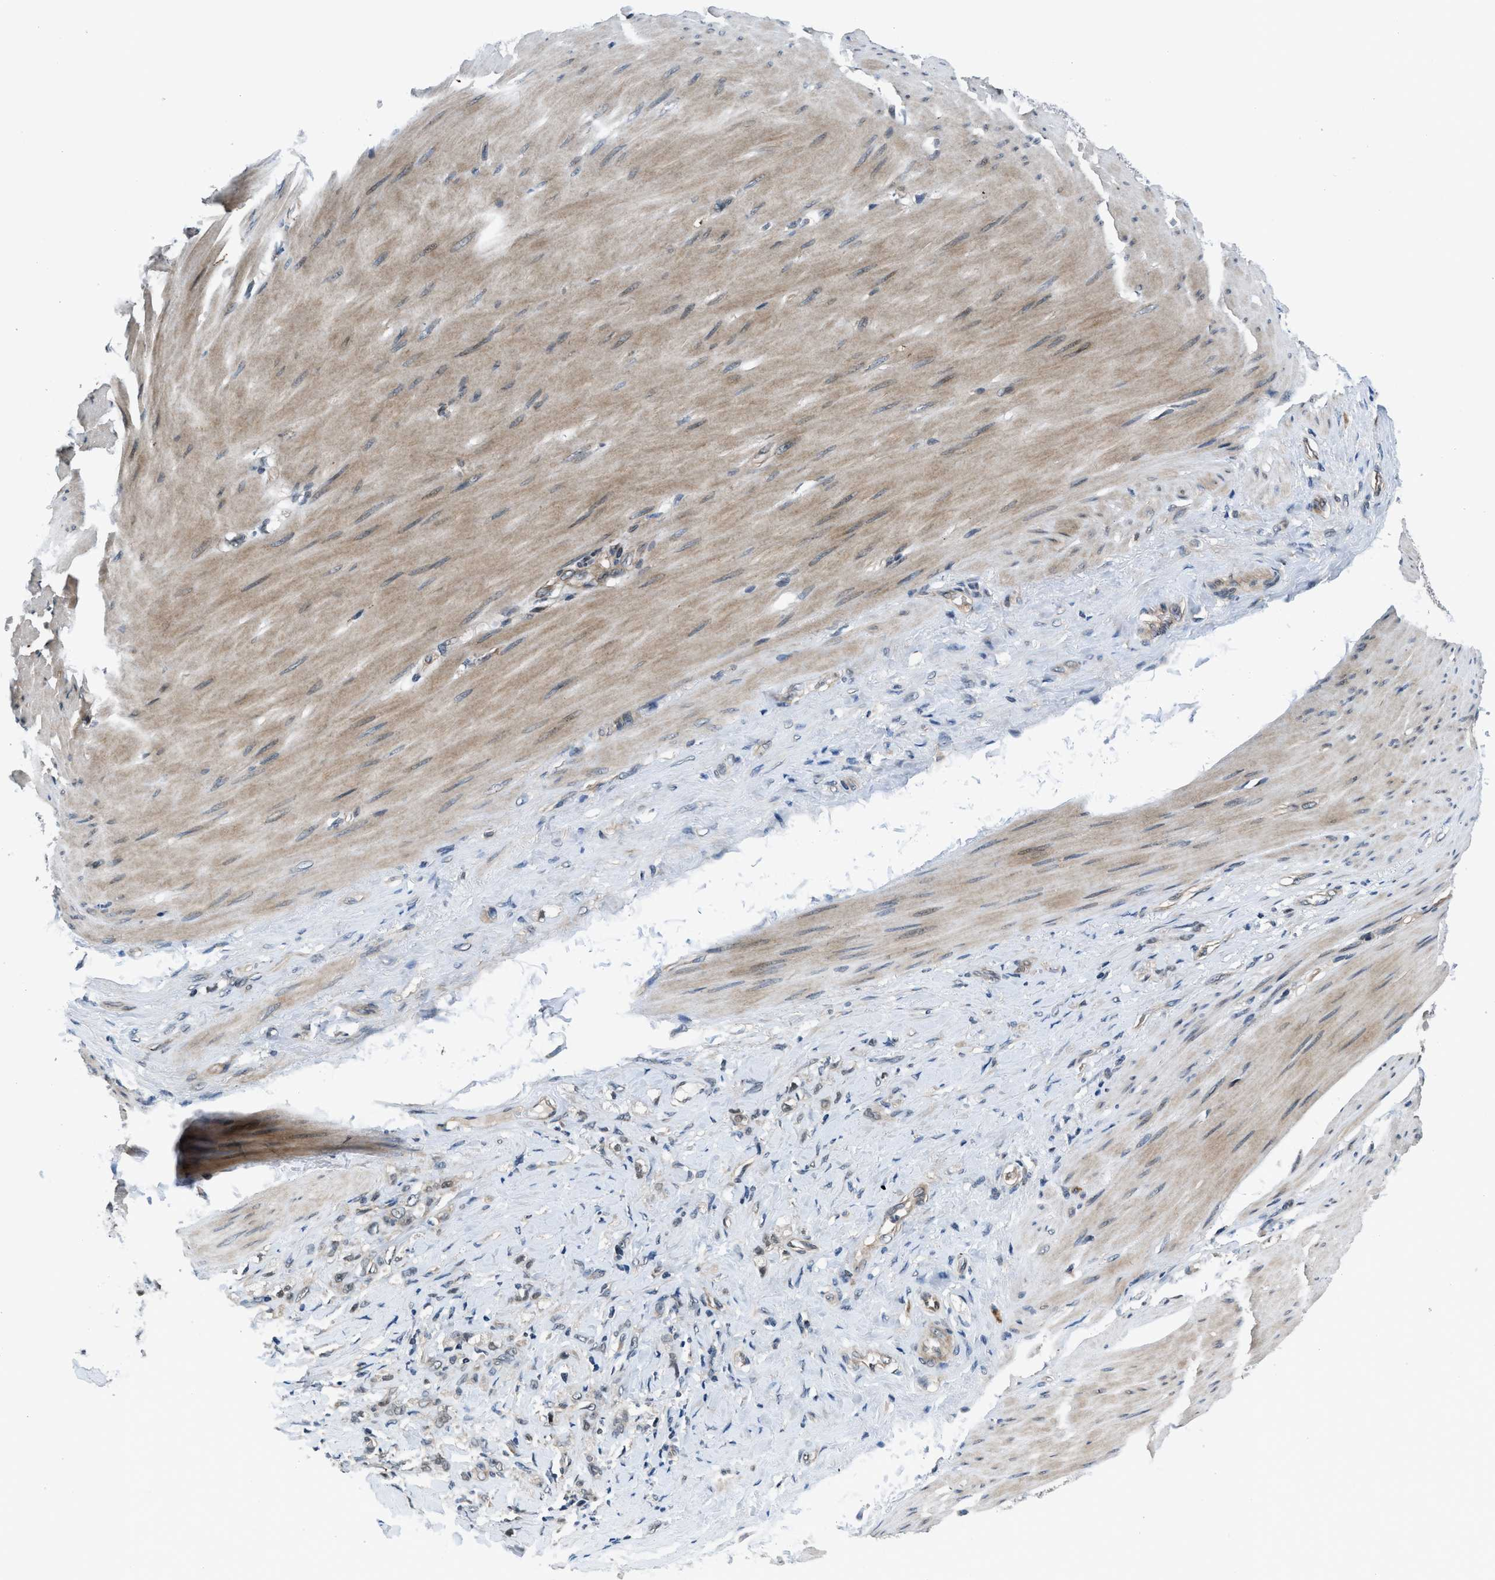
{"staining": {"intensity": "weak", "quantity": ">75%", "location": "cytoplasmic/membranous,nuclear"}, "tissue": "stomach cancer", "cell_type": "Tumor cells", "image_type": "cancer", "snomed": [{"axis": "morphology", "description": "Adenocarcinoma, NOS"}, {"axis": "topography", "description": "Stomach"}], "caption": "Stomach cancer (adenocarcinoma) tissue exhibits weak cytoplasmic/membranous and nuclear staining in approximately >75% of tumor cells", "gene": "SETD5", "patient": {"sex": "male", "age": 82}}